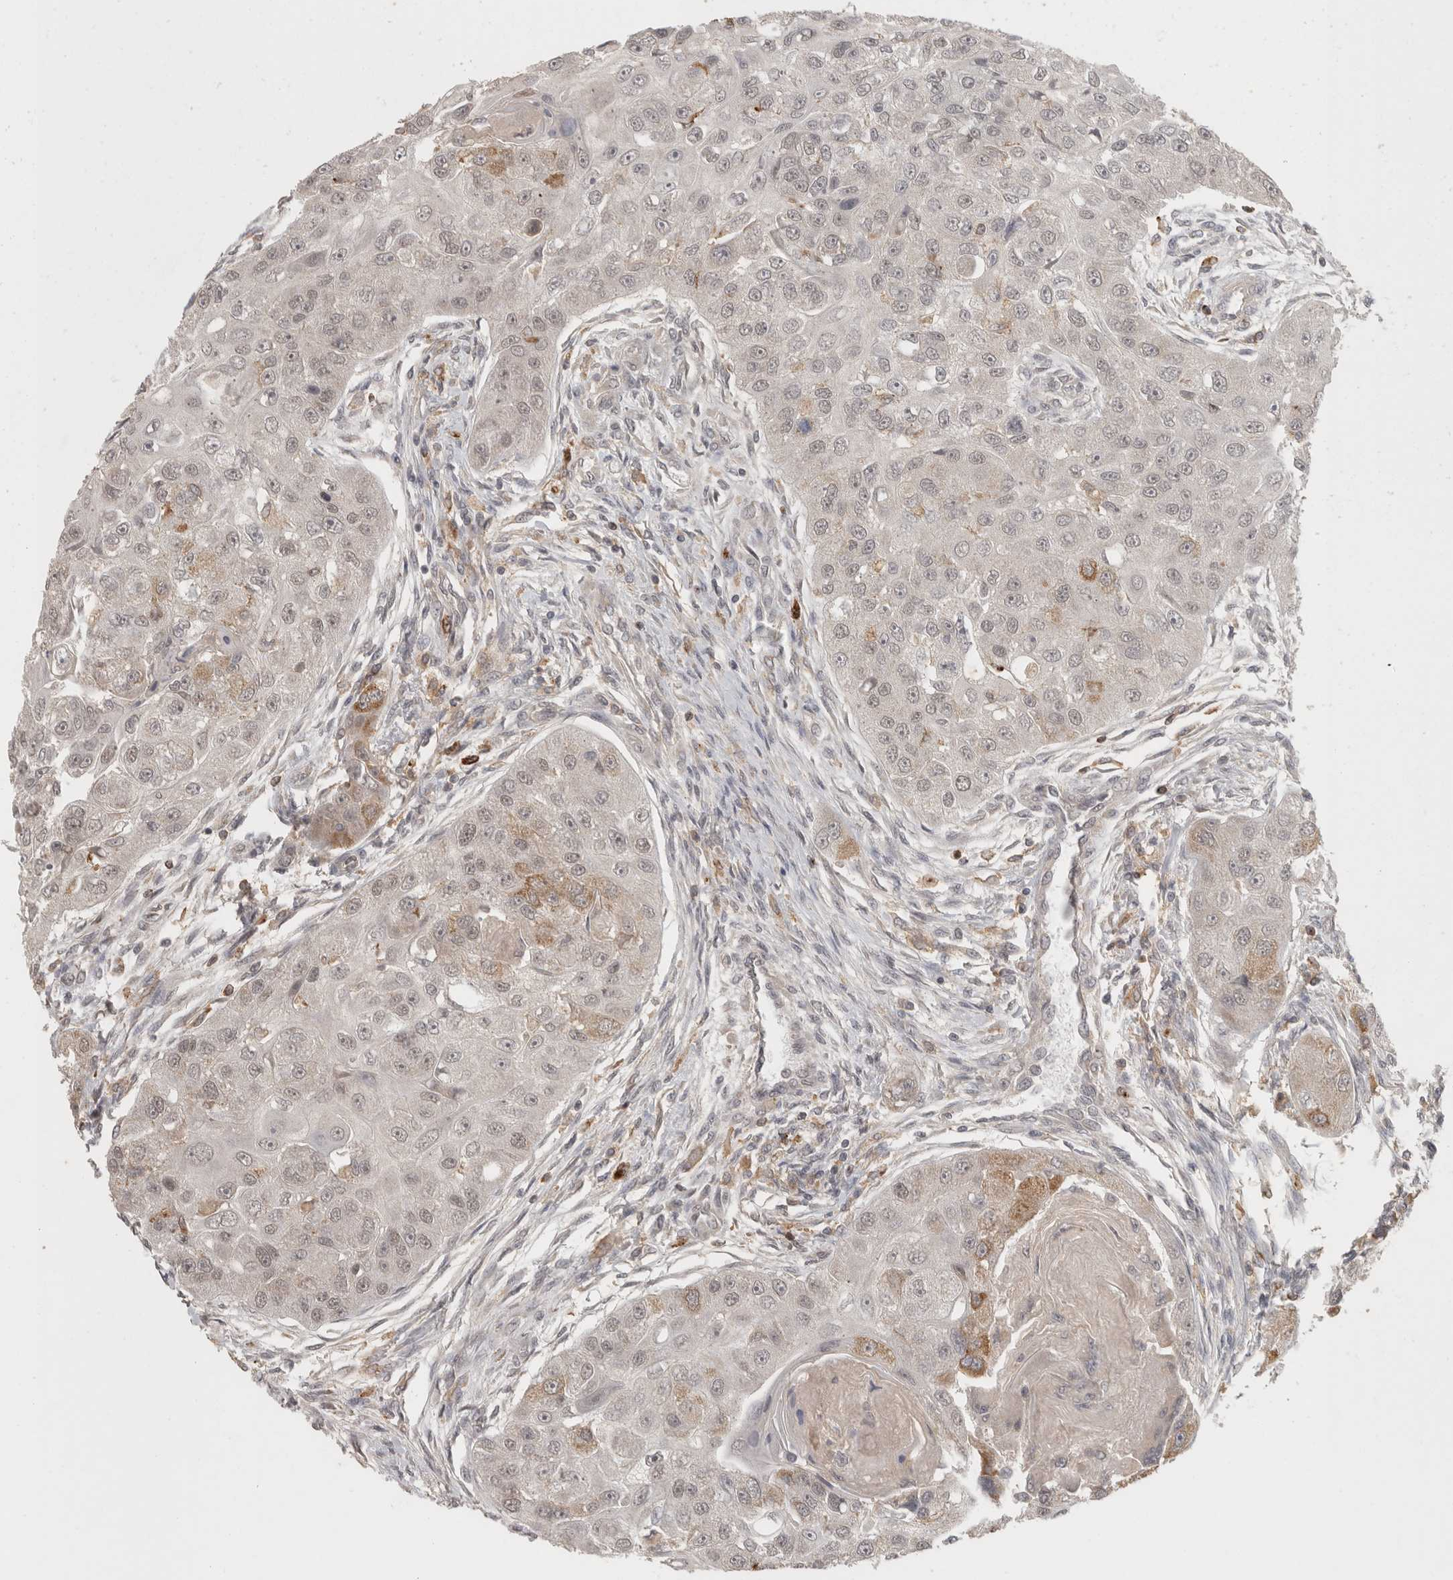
{"staining": {"intensity": "moderate", "quantity": "<25%", "location": "cytoplasmic/membranous"}, "tissue": "head and neck cancer", "cell_type": "Tumor cells", "image_type": "cancer", "snomed": [{"axis": "morphology", "description": "Normal tissue, NOS"}, {"axis": "morphology", "description": "Squamous cell carcinoma, NOS"}, {"axis": "topography", "description": "Skeletal muscle"}, {"axis": "topography", "description": "Head-Neck"}], "caption": "The photomicrograph demonstrates immunohistochemical staining of head and neck squamous cell carcinoma. There is moderate cytoplasmic/membranous staining is identified in about <25% of tumor cells.", "gene": "HAVCR2", "patient": {"sex": "male", "age": 51}}